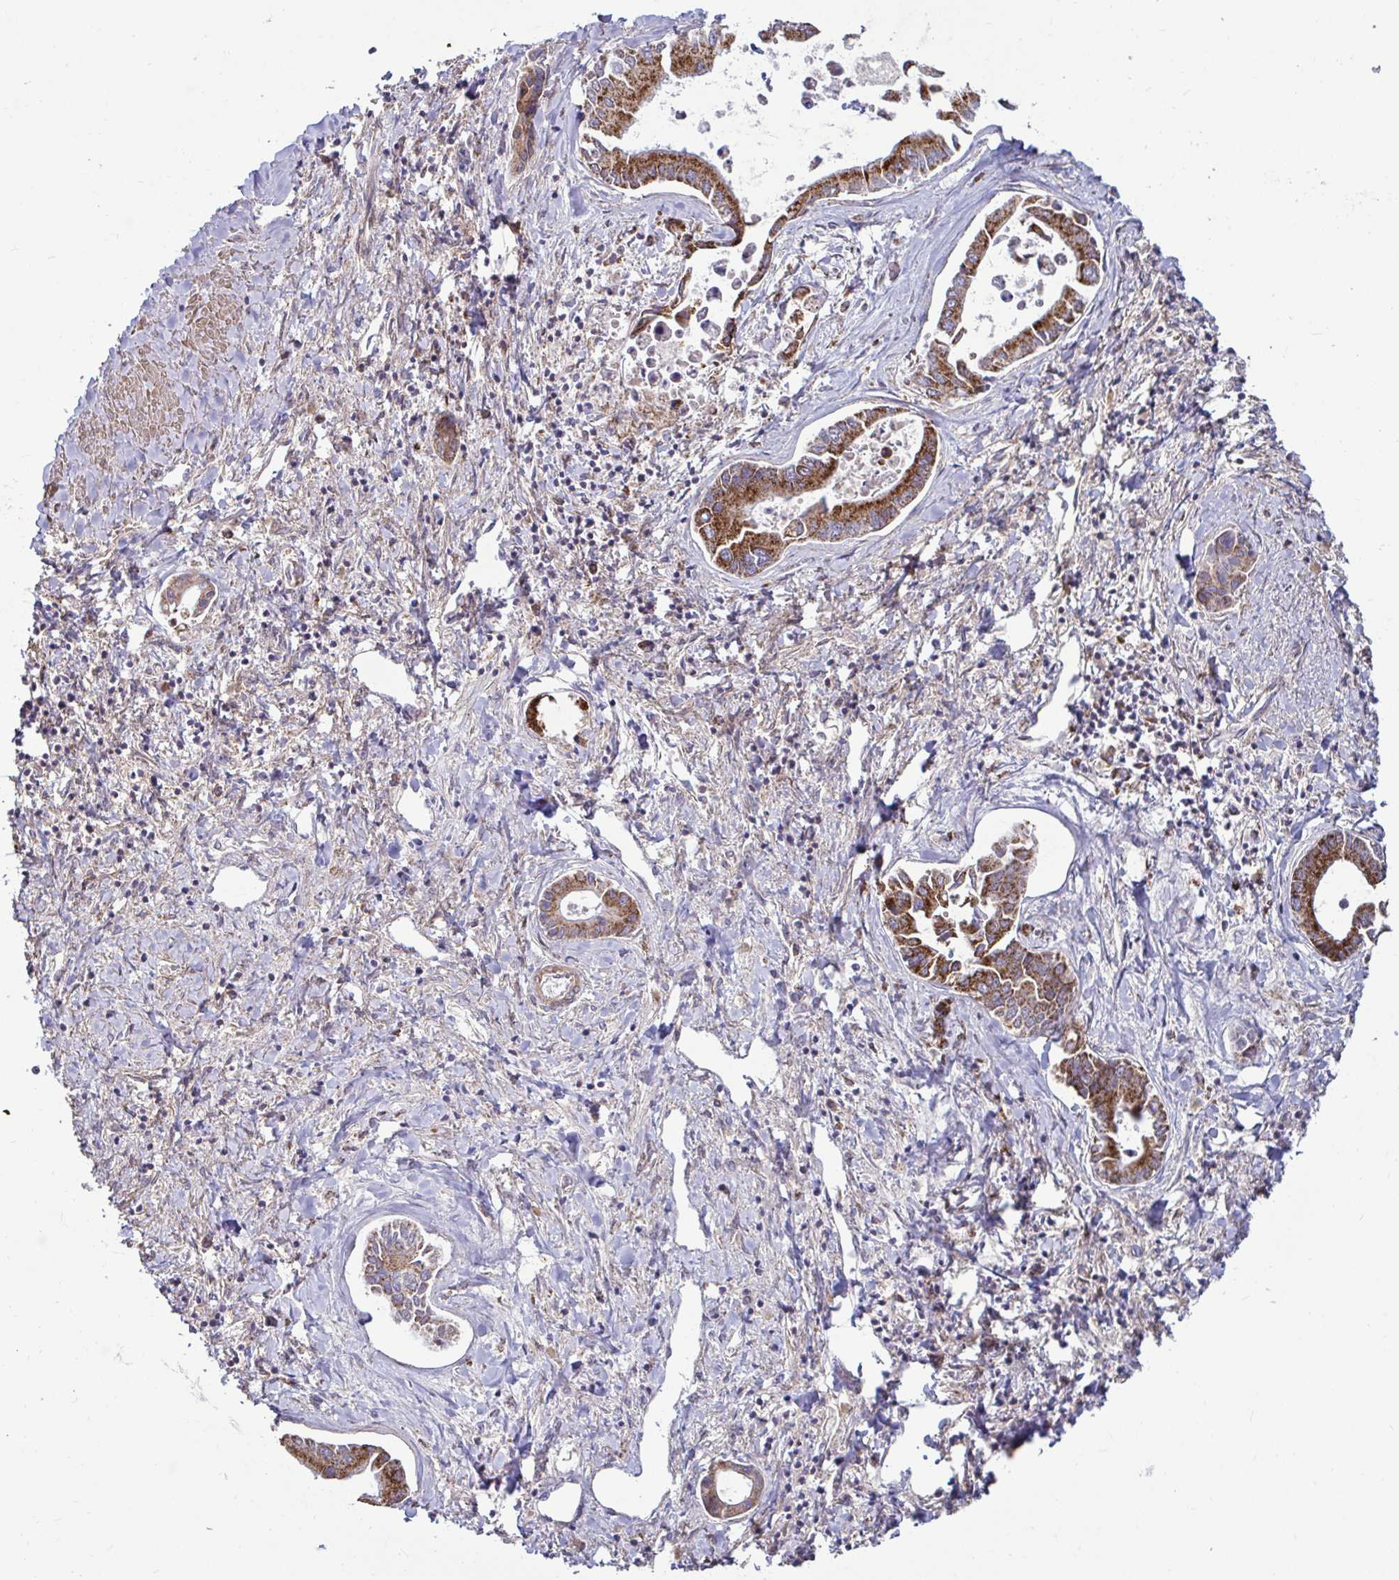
{"staining": {"intensity": "strong", "quantity": "25%-75%", "location": "cytoplasmic/membranous"}, "tissue": "liver cancer", "cell_type": "Tumor cells", "image_type": "cancer", "snomed": [{"axis": "morphology", "description": "Cholangiocarcinoma"}, {"axis": "topography", "description": "Liver"}], "caption": "This histopathology image displays liver cancer (cholangiocarcinoma) stained with immunohistochemistry to label a protein in brown. The cytoplasmic/membranous of tumor cells show strong positivity for the protein. Nuclei are counter-stained blue.", "gene": "SPRY1", "patient": {"sex": "male", "age": 66}}